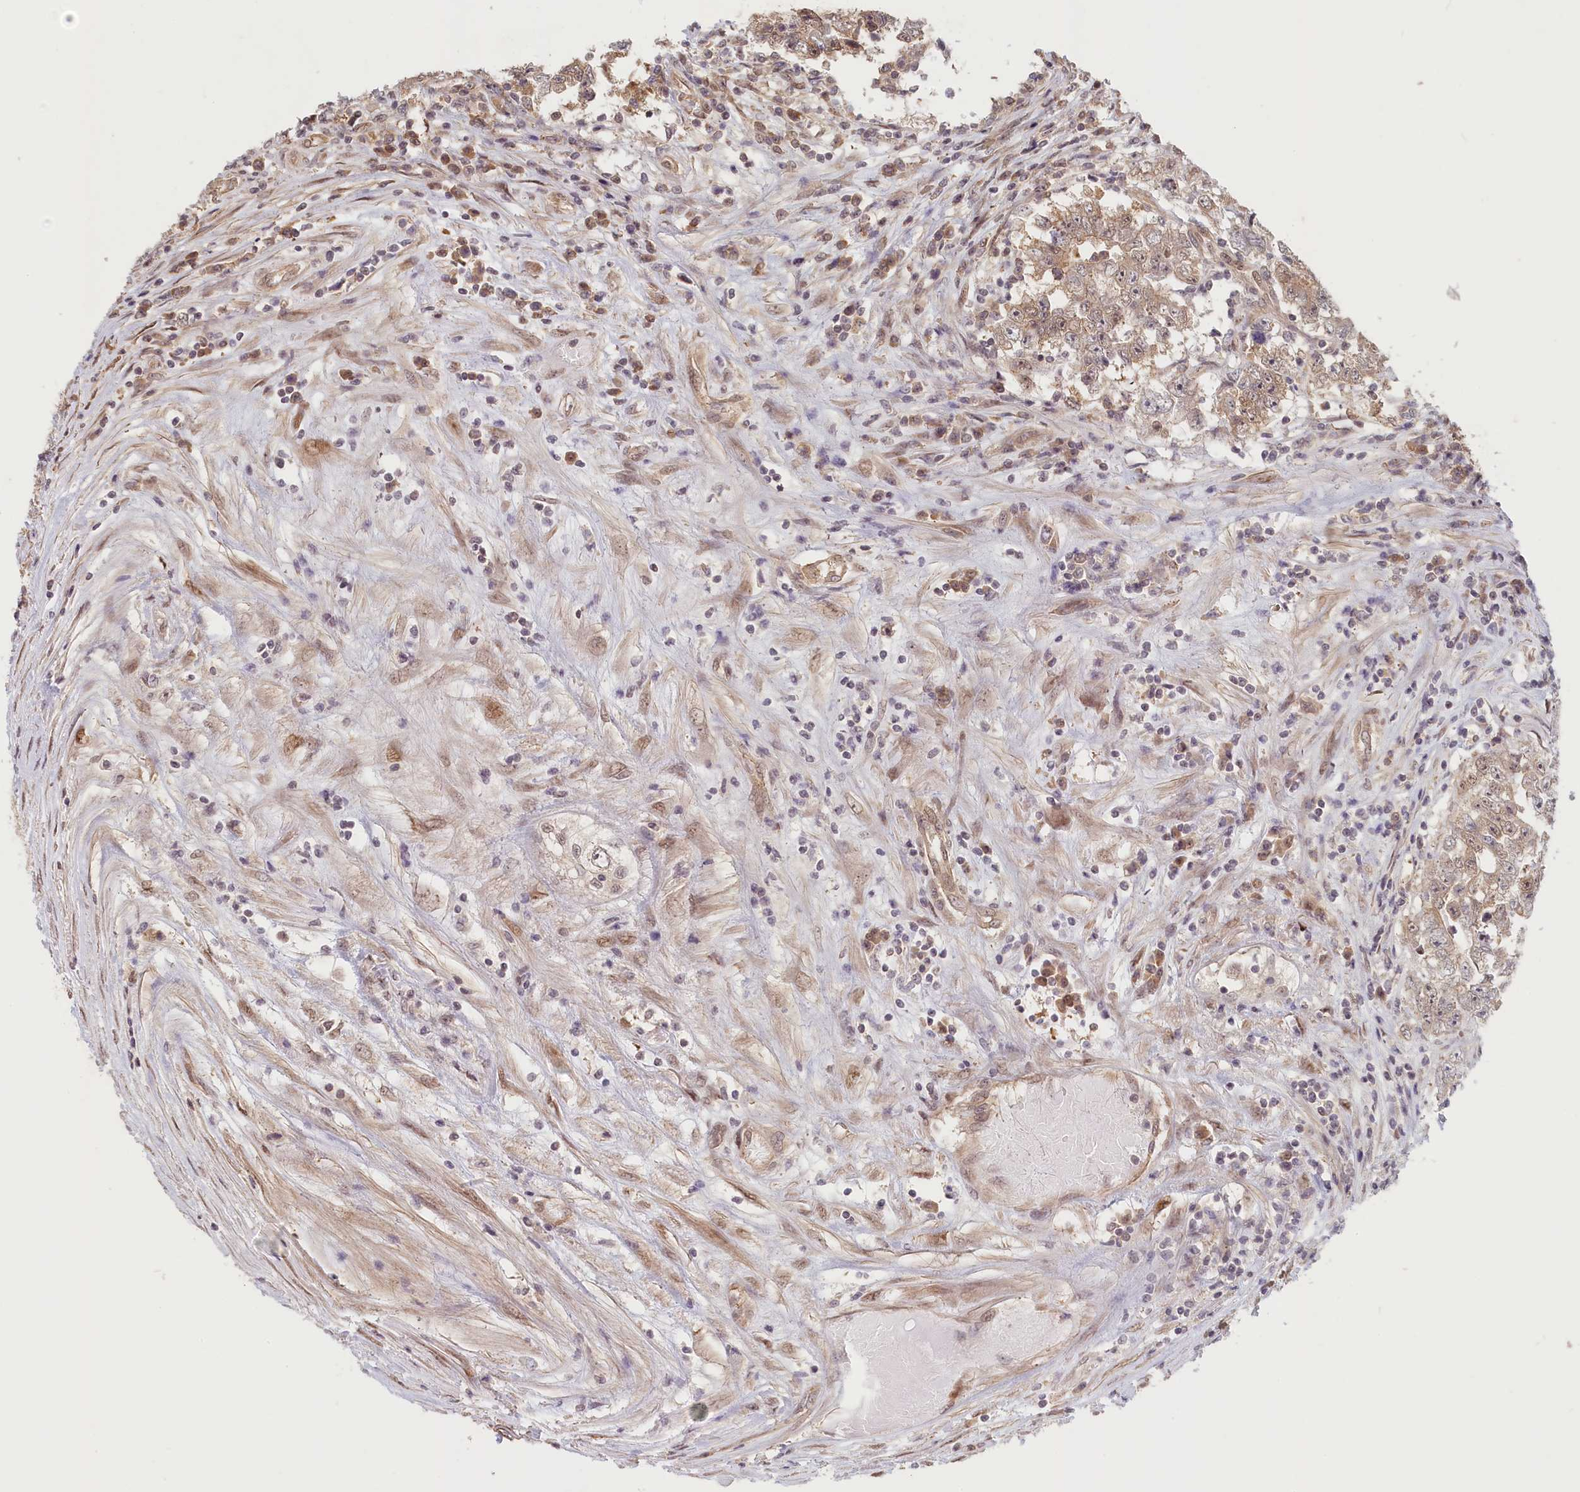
{"staining": {"intensity": "weak", "quantity": ">75%", "location": "cytoplasmic/membranous,nuclear"}, "tissue": "testis cancer", "cell_type": "Tumor cells", "image_type": "cancer", "snomed": [{"axis": "morphology", "description": "Carcinoma, Embryonal, NOS"}, {"axis": "topography", "description": "Testis"}], "caption": "This micrograph shows testis cancer (embryonal carcinoma) stained with immunohistochemistry (IHC) to label a protein in brown. The cytoplasmic/membranous and nuclear of tumor cells show weak positivity for the protein. Nuclei are counter-stained blue.", "gene": "C19orf44", "patient": {"sex": "male", "age": 25}}